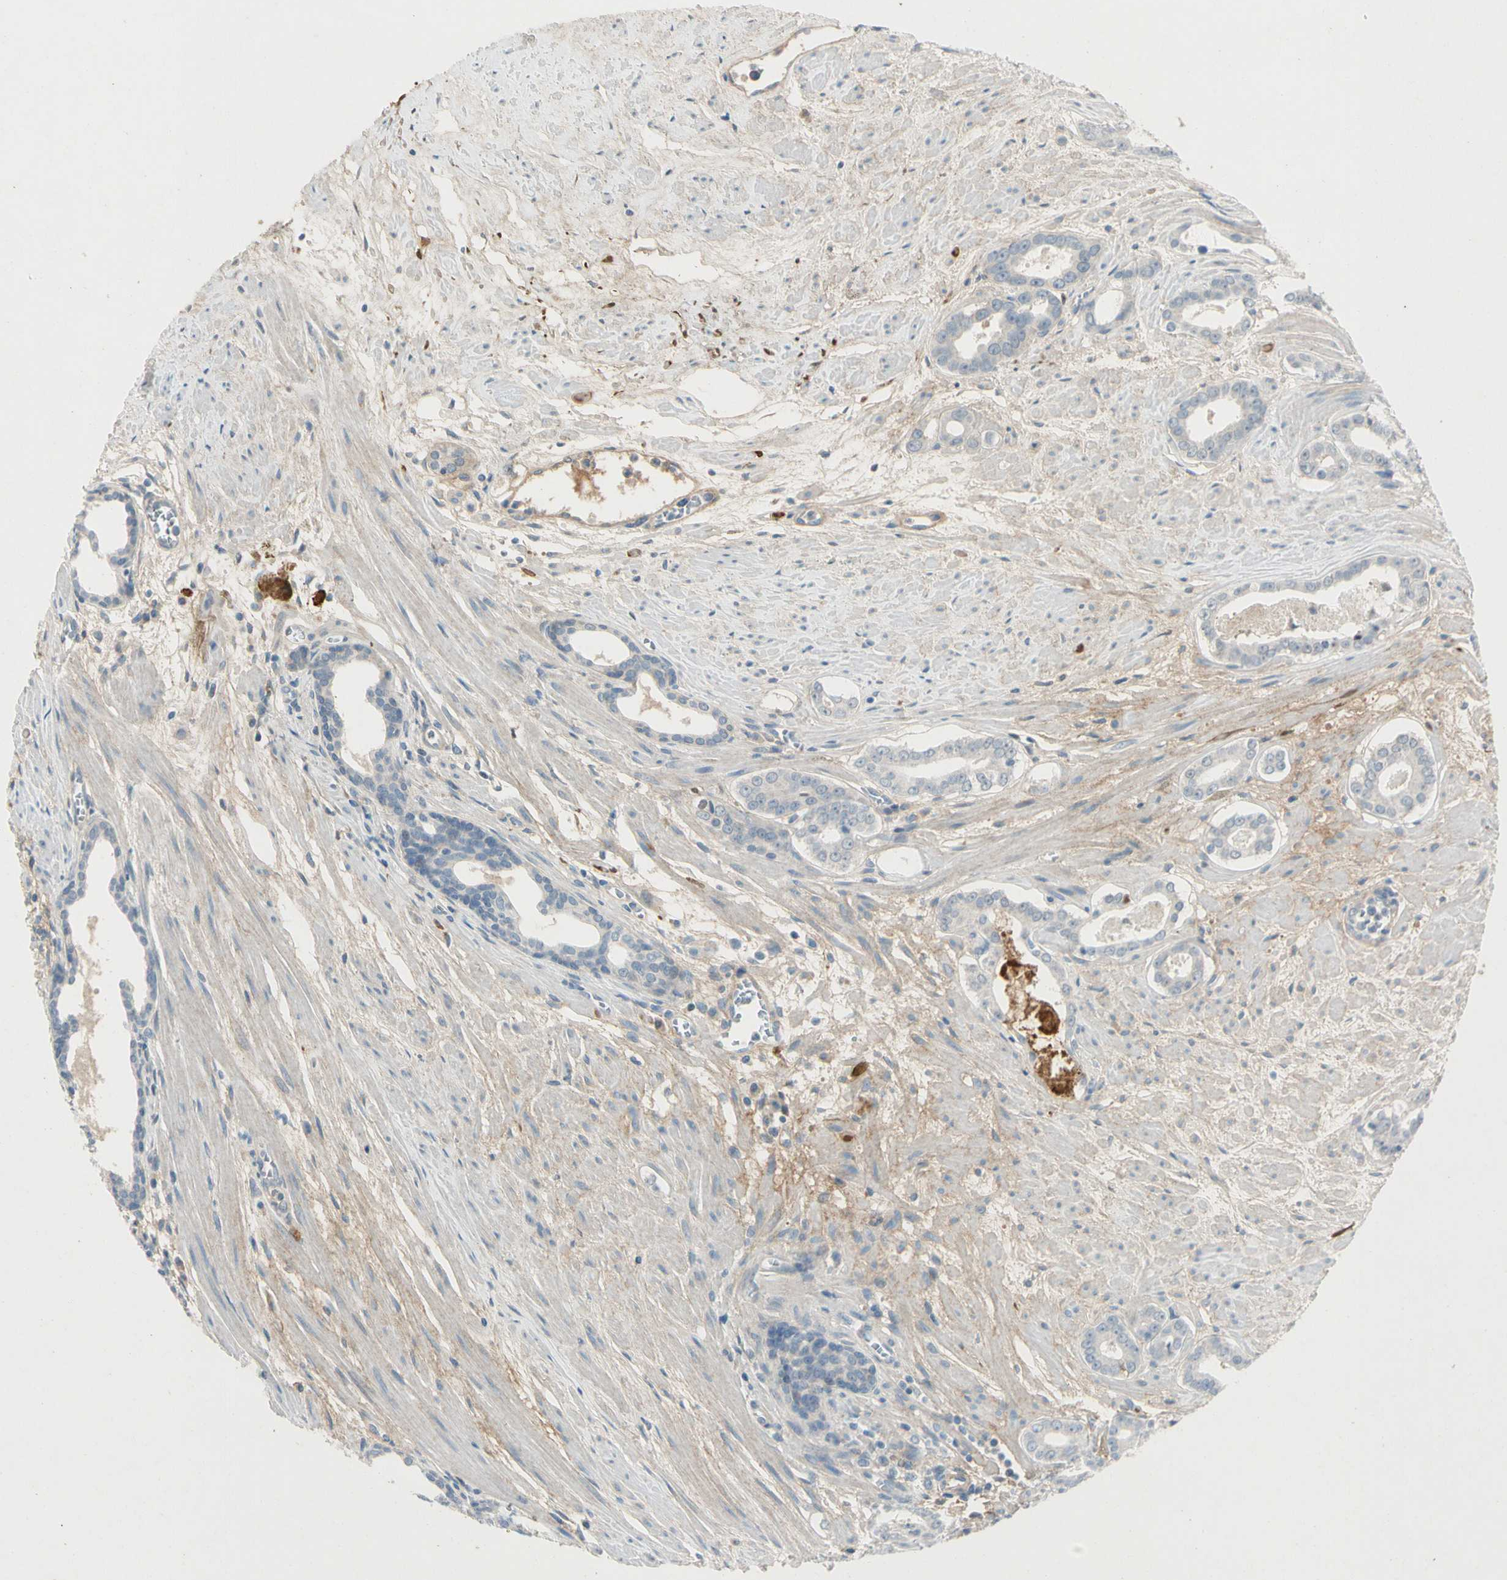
{"staining": {"intensity": "negative", "quantity": "none", "location": "none"}, "tissue": "prostate cancer", "cell_type": "Tumor cells", "image_type": "cancer", "snomed": [{"axis": "morphology", "description": "Adenocarcinoma, Low grade"}, {"axis": "topography", "description": "Prostate"}], "caption": "Immunohistochemical staining of human prostate cancer shows no significant positivity in tumor cells.", "gene": "SERPIND1", "patient": {"sex": "male", "age": 57}}